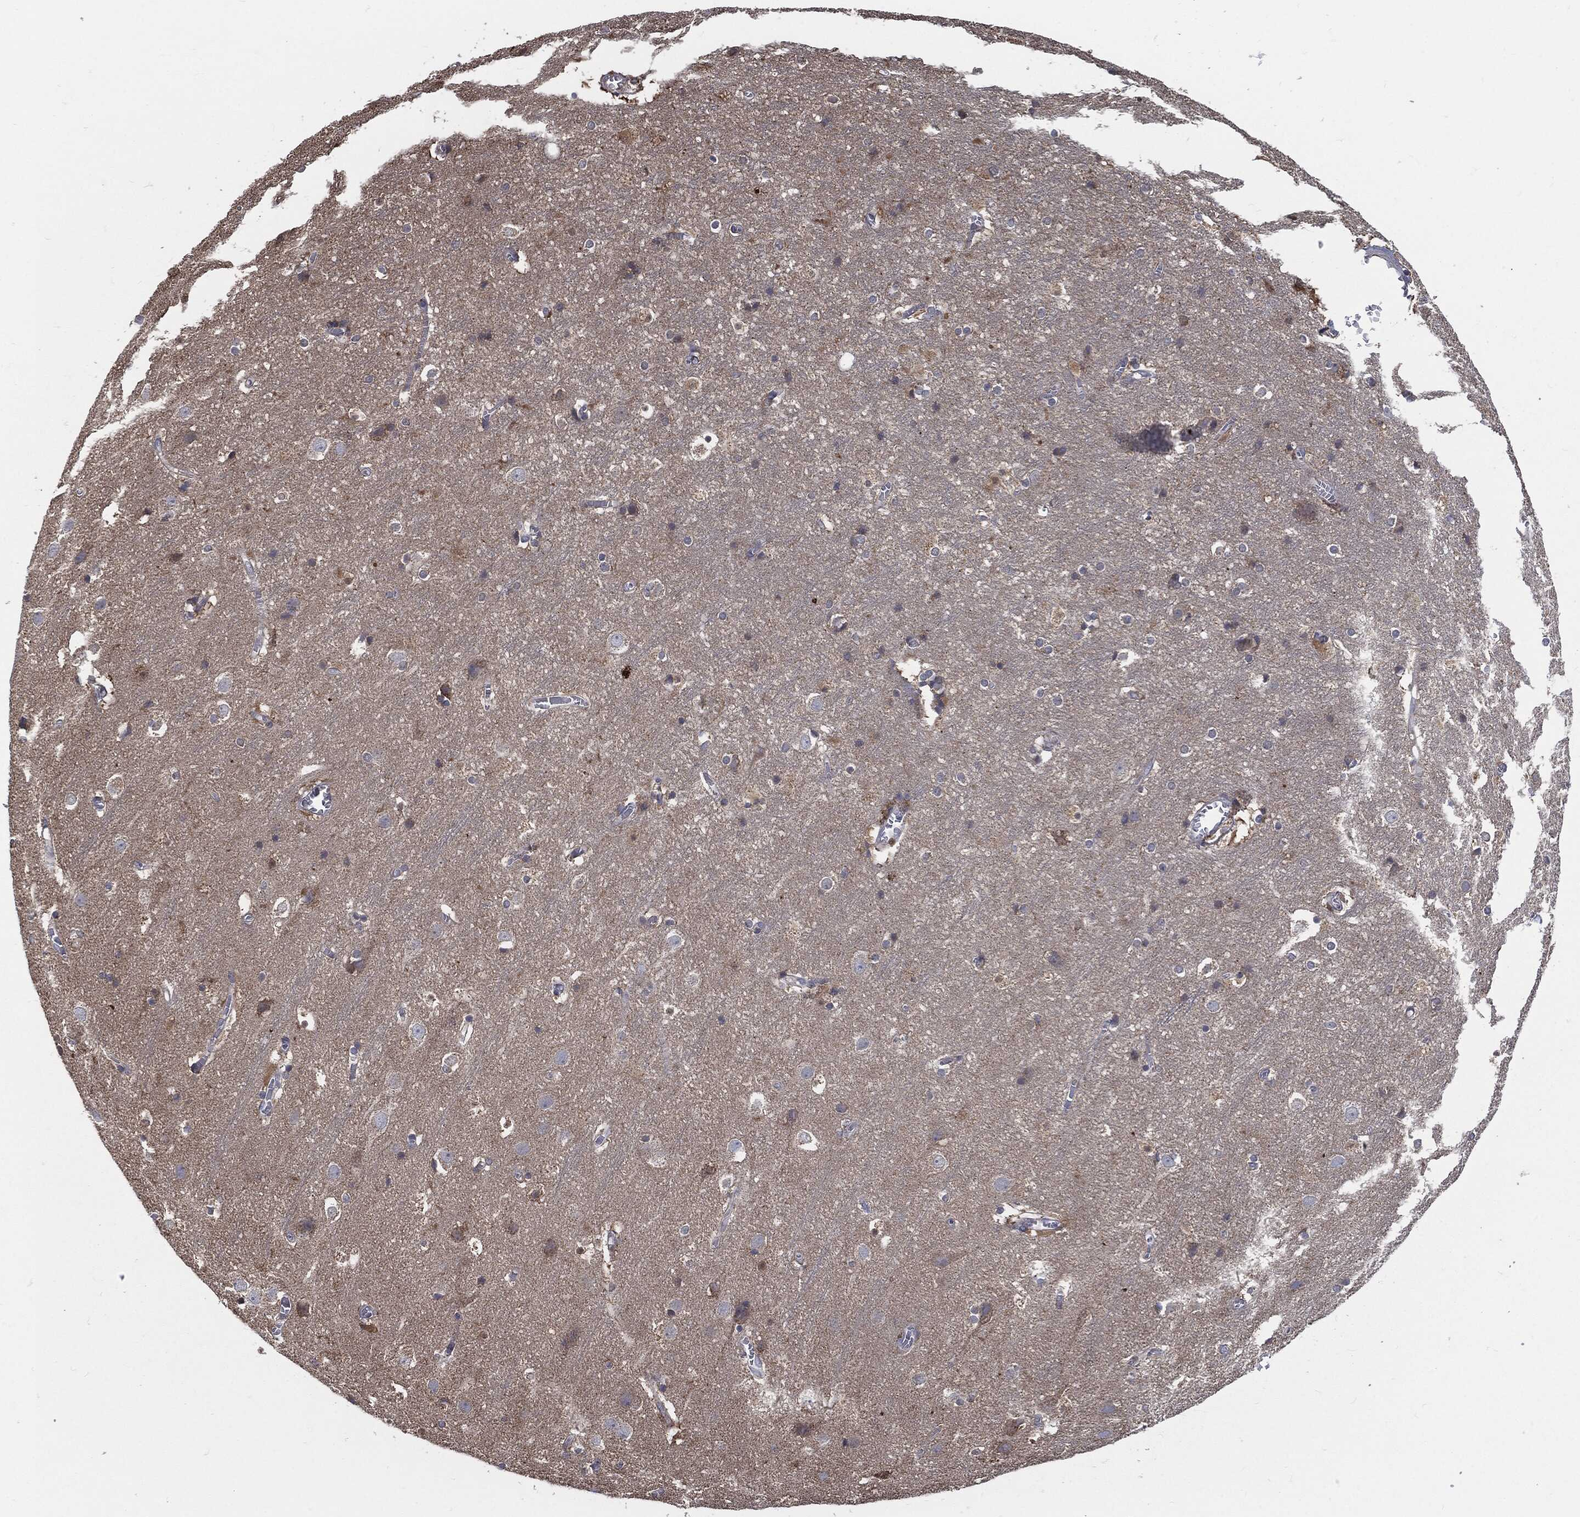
{"staining": {"intensity": "negative", "quantity": "none", "location": "none"}, "tissue": "cerebral cortex", "cell_type": "Endothelial cells", "image_type": "normal", "snomed": [{"axis": "morphology", "description": "Normal tissue, NOS"}, {"axis": "topography", "description": "Cerebral cortex"}], "caption": "The image shows no staining of endothelial cells in benign cerebral cortex. (Immunohistochemistry (ihc), brightfield microscopy, high magnification).", "gene": "PRDX4", "patient": {"sex": "male", "age": 59}}